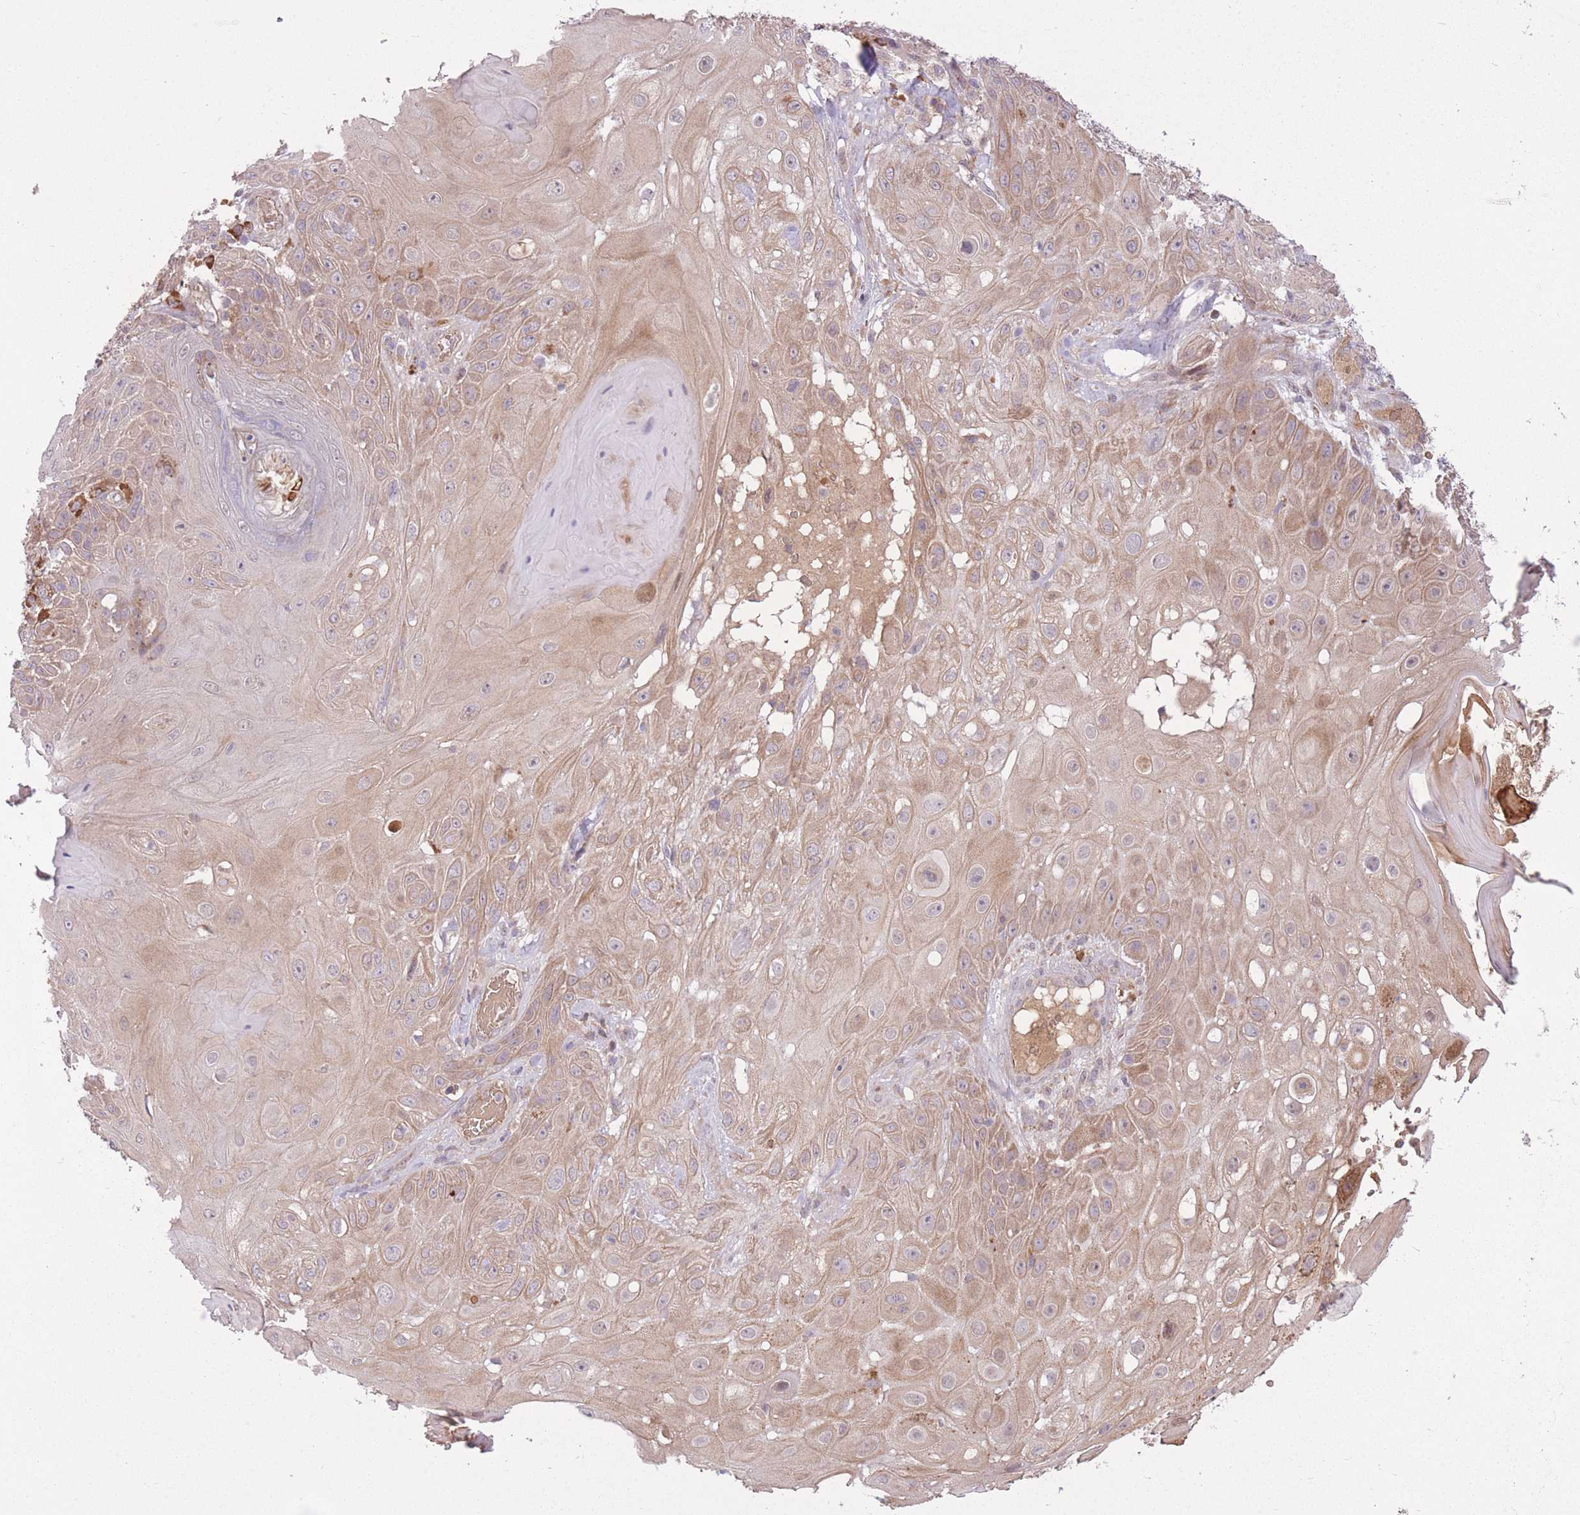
{"staining": {"intensity": "weak", "quantity": "25%-75%", "location": "cytoplasmic/membranous"}, "tissue": "skin cancer", "cell_type": "Tumor cells", "image_type": "cancer", "snomed": [{"axis": "morphology", "description": "Normal tissue, NOS"}, {"axis": "morphology", "description": "Squamous cell carcinoma, NOS"}, {"axis": "topography", "description": "Skin"}, {"axis": "topography", "description": "Cartilage tissue"}], "caption": "An image of human skin cancer (squamous cell carcinoma) stained for a protein displays weak cytoplasmic/membranous brown staining in tumor cells. (brown staining indicates protein expression, while blue staining denotes nuclei).", "gene": "POLR3F", "patient": {"sex": "female", "age": 79}}